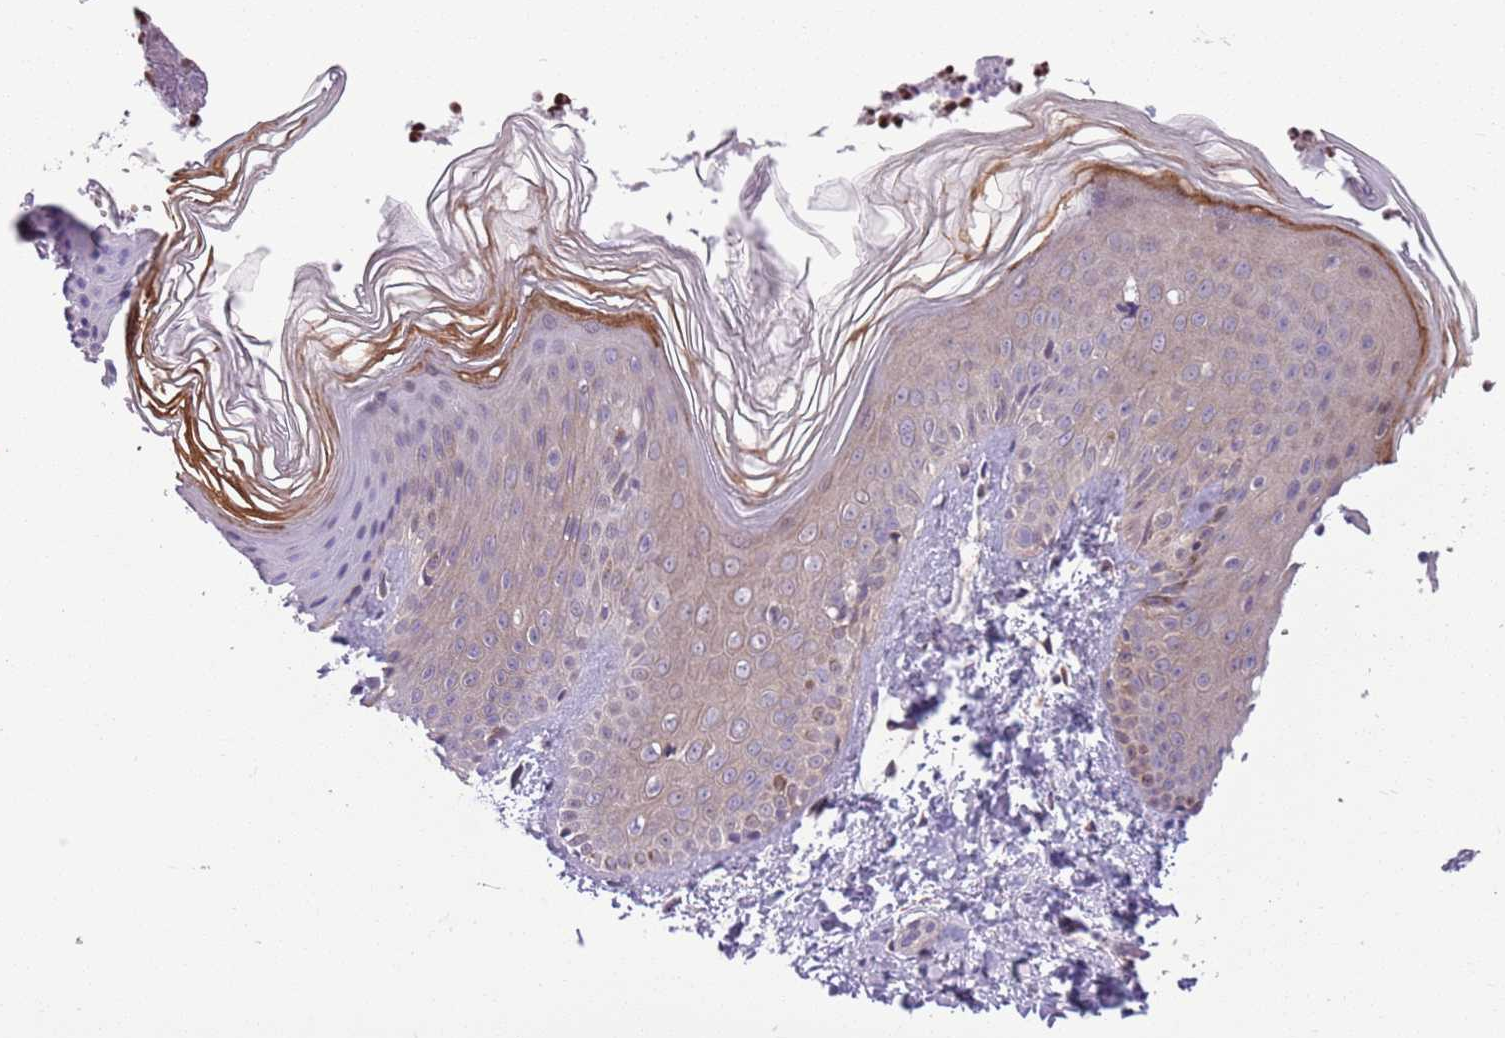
{"staining": {"intensity": "weak", "quantity": "25%-75%", "location": "cytoplasmic/membranous"}, "tissue": "skin", "cell_type": "Epidermal cells", "image_type": "normal", "snomed": [{"axis": "morphology", "description": "Normal tissue, NOS"}, {"axis": "morphology", "description": "Inflammation, NOS"}, {"axis": "topography", "description": "Soft tissue"}, {"axis": "topography", "description": "Anal"}], "caption": "Immunohistochemical staining of benign human skin reveals low levels of weak cytoplasmic/membranous expression in about 25%-75% of epidermal cells. Nuclei are stained in blue.", "gene": "ADCY7", "patient": {"sex": "female", "age": 15}}